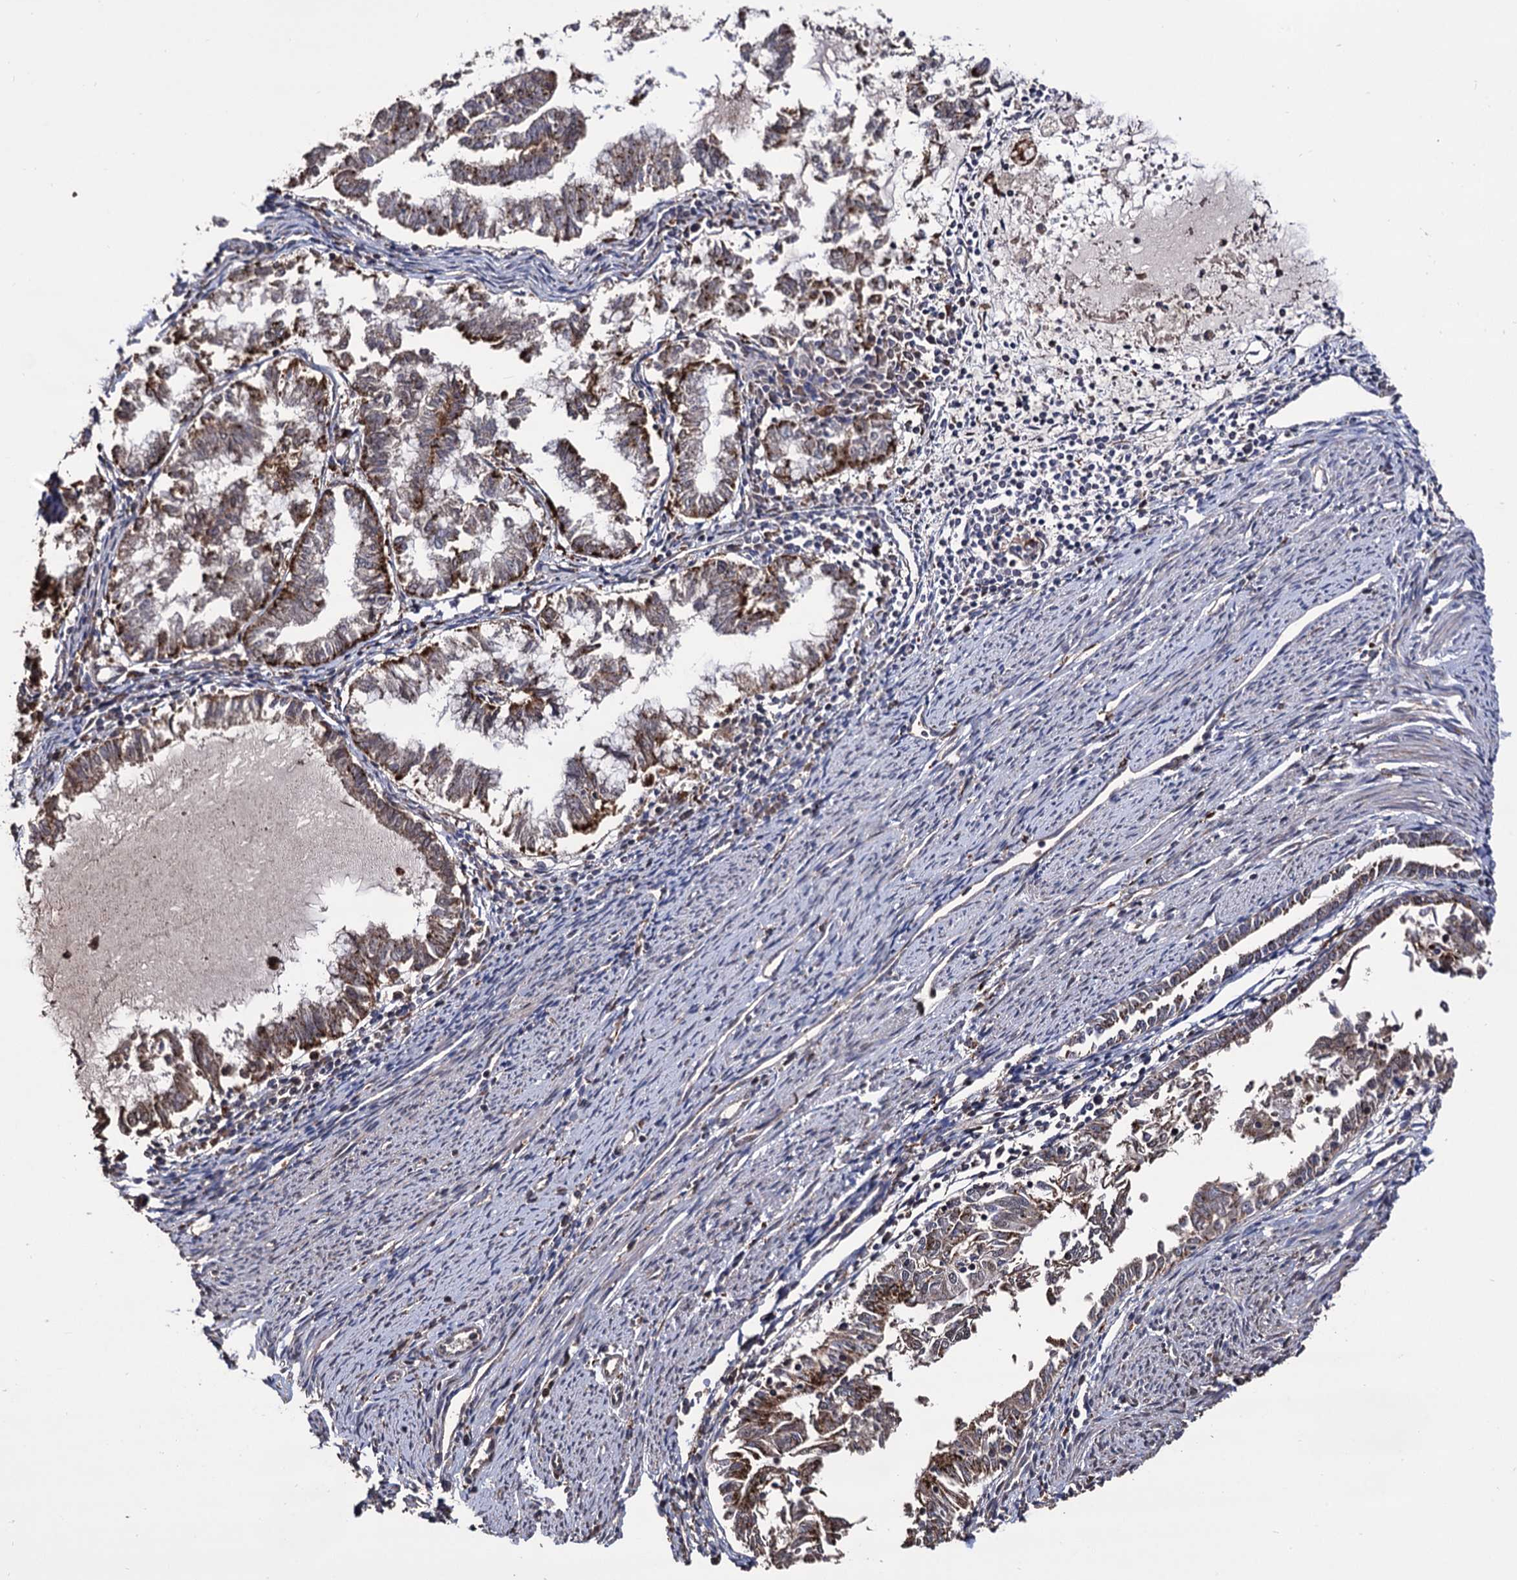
{"staining": {"intensity": "strong", "quantity": "25%-75%", "location": "cytoplasmic/membranous"}, "tissue": "endometrial cancer", "cell_type": "Tumor cells", "image_type": "cancer", "snomed": [{"axis": "morphology", "description": "Adenocarcinoma, NOS"}, {"axis": "topography", "description": "Endometrium"}], "caption": "Tumor cells reveal strong cytoplasmic/membranous expression in about 25%-75% of cells in adenocarcinoma (endometrial). (IHC, brightfield microscopy, high magnification).", "gene": "MICAL2", "patient": {"sex": "female", "age": 79}}